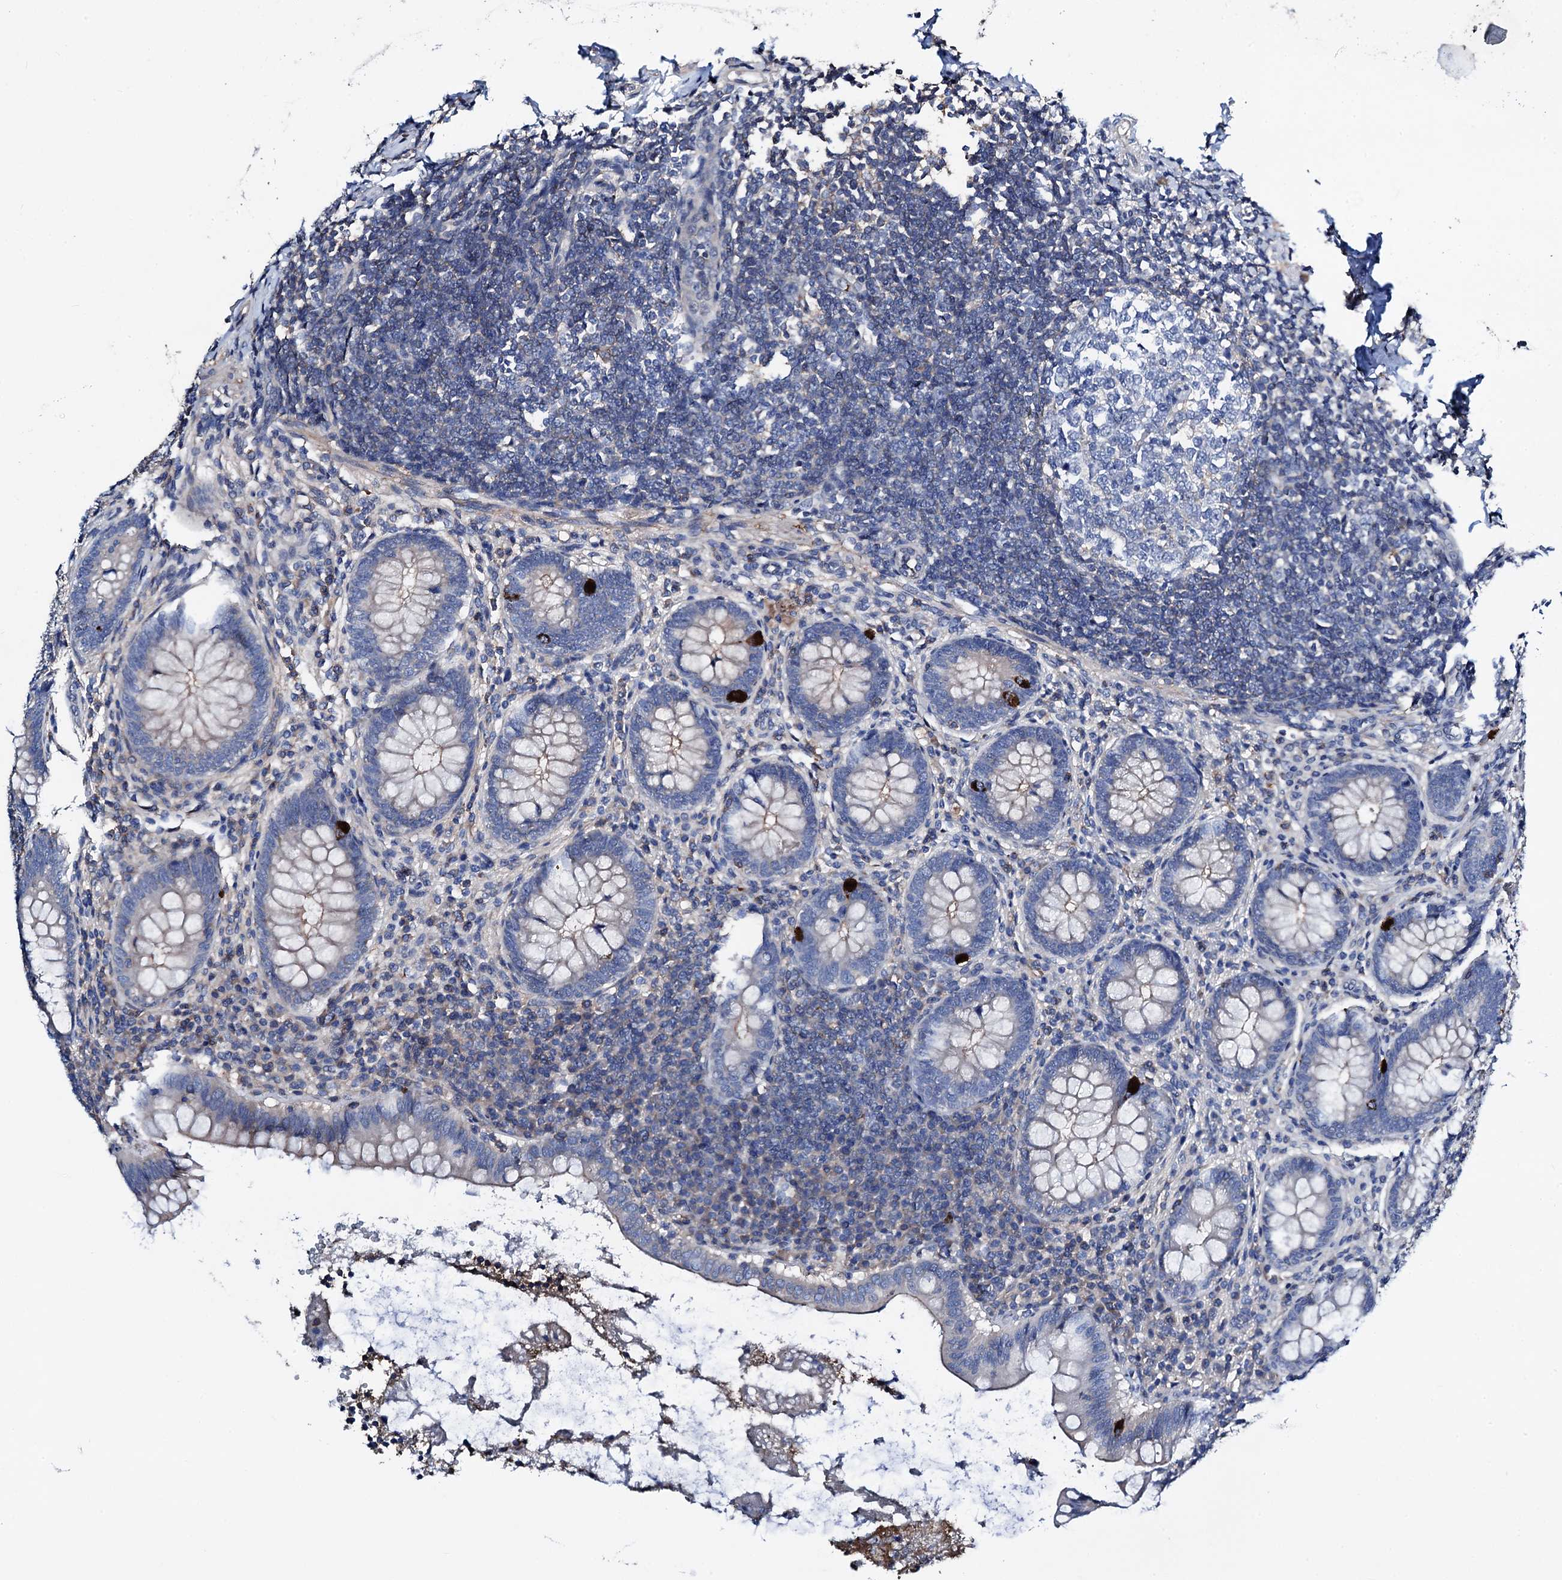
{"staining": {"intensity": "strong", "quantity": "<25%", "location": "cytoplasmic/membranous"}, "tissue": "appendix", "cell_type": "Glandular cells", "image_type": "normal", "snomed": [{"axis": "morphology", "description": "Normal tissue, NOS"}, {"axis": "topography", "description": "Appendix"}], "caption": "Strong cytoplasmic/membranous expression for a protein is appreciated in approximately <25% of glandular cells of unremarkable appendix using immunohistochemistry (IHC).", "gene": "GCOM1", "patient": {"sex": "female", "age": 33}}